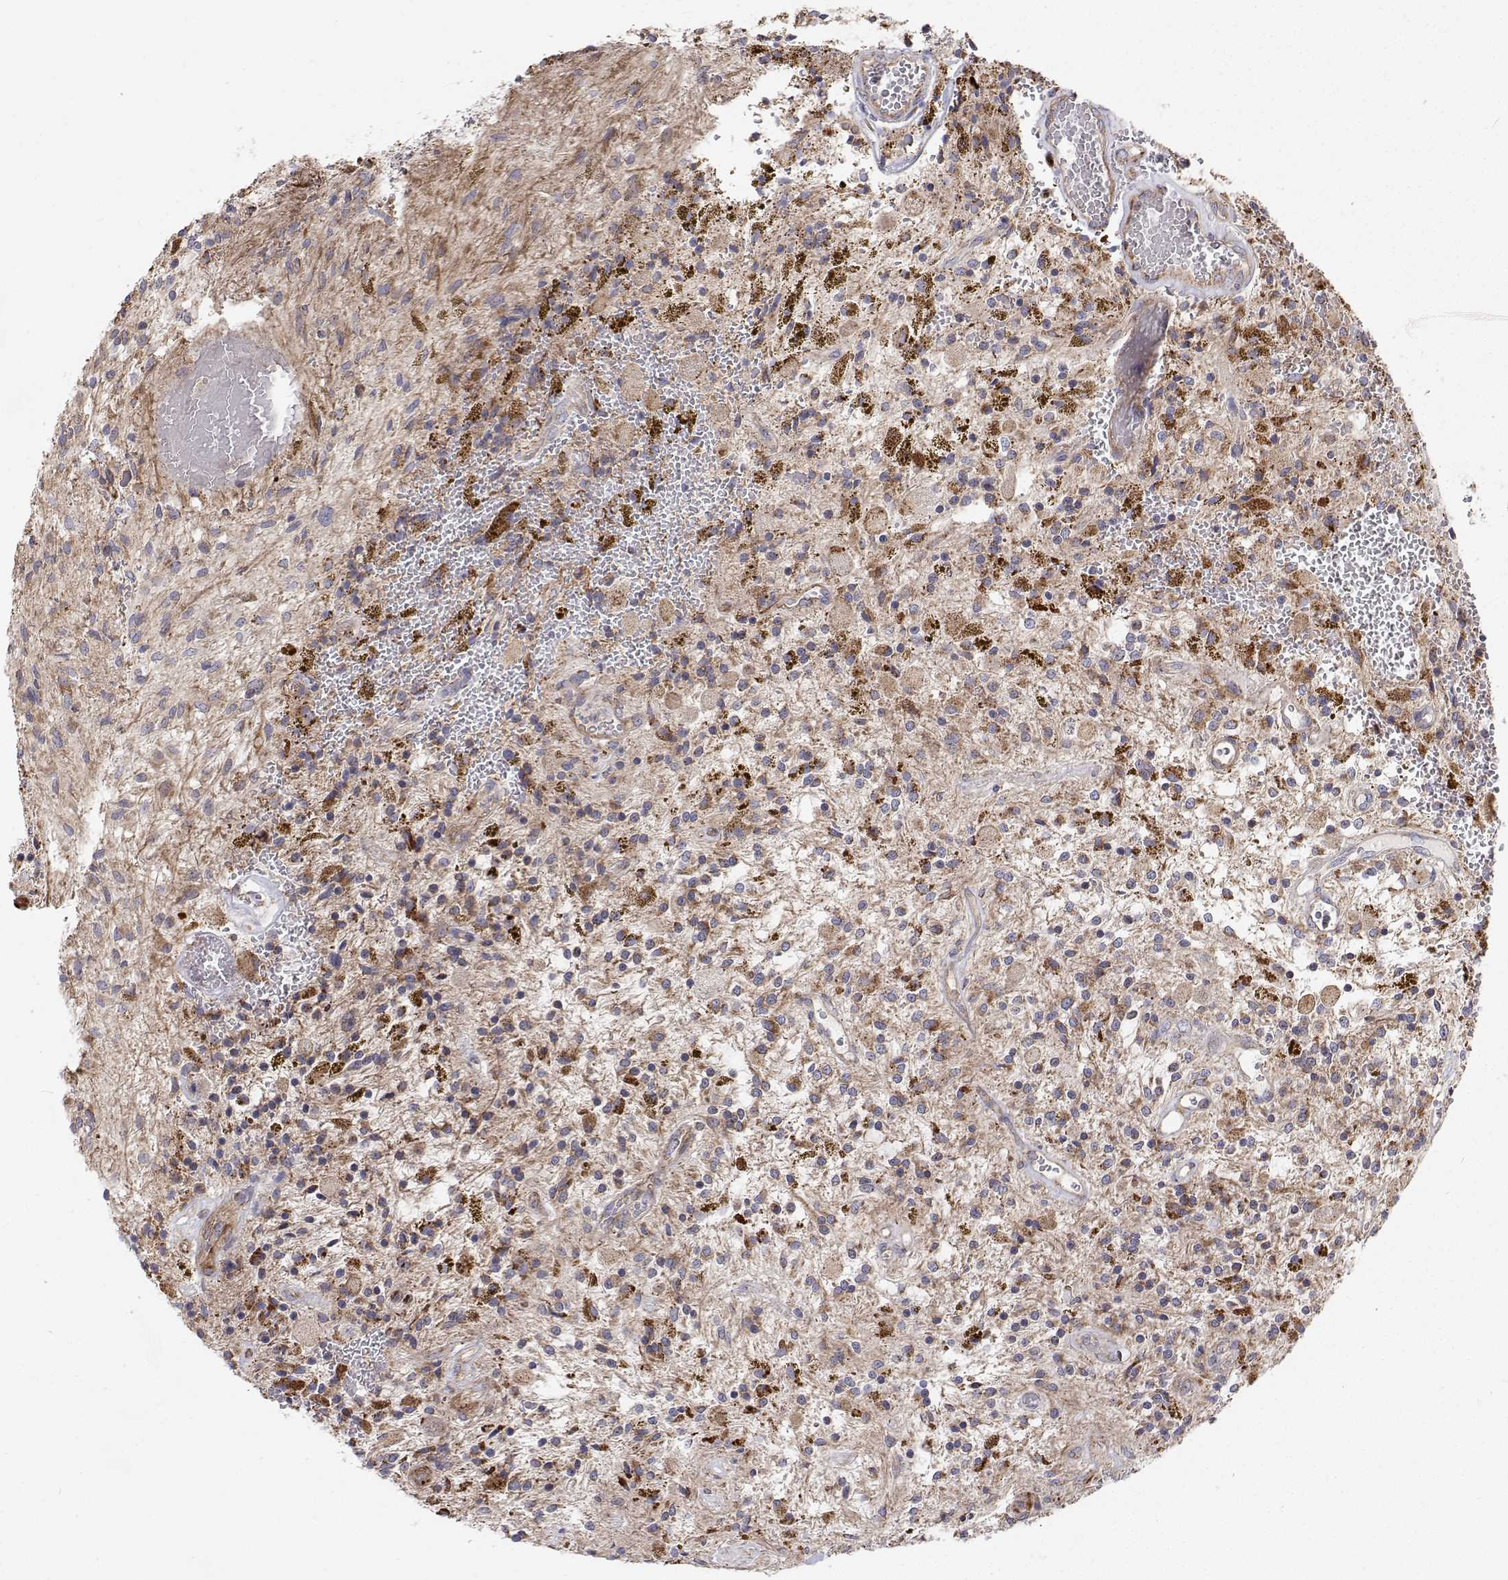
{"staining": {"intensity": "moderate", "quantity": "<25%", "location": "cytoplasmic/membranous"}, "tissue": "glioma", "cell_type": "Tumor cells", "image_type": "cancer", "snomed": [{"axis": "morphology", "description": "Glioma, malignant, Low grade"}, {"axis": "topography", "description": "Cerebellum"}], "caption": "A photomicrograph showing moderate cytoplasmic/membranous positivity in about <25% of tumor cells in malignant glioma (low-grade), as visualized by brown immunohistochemical staining.", "gene": "SPICE1", "patient": {"sex": "female", "age": 14}}